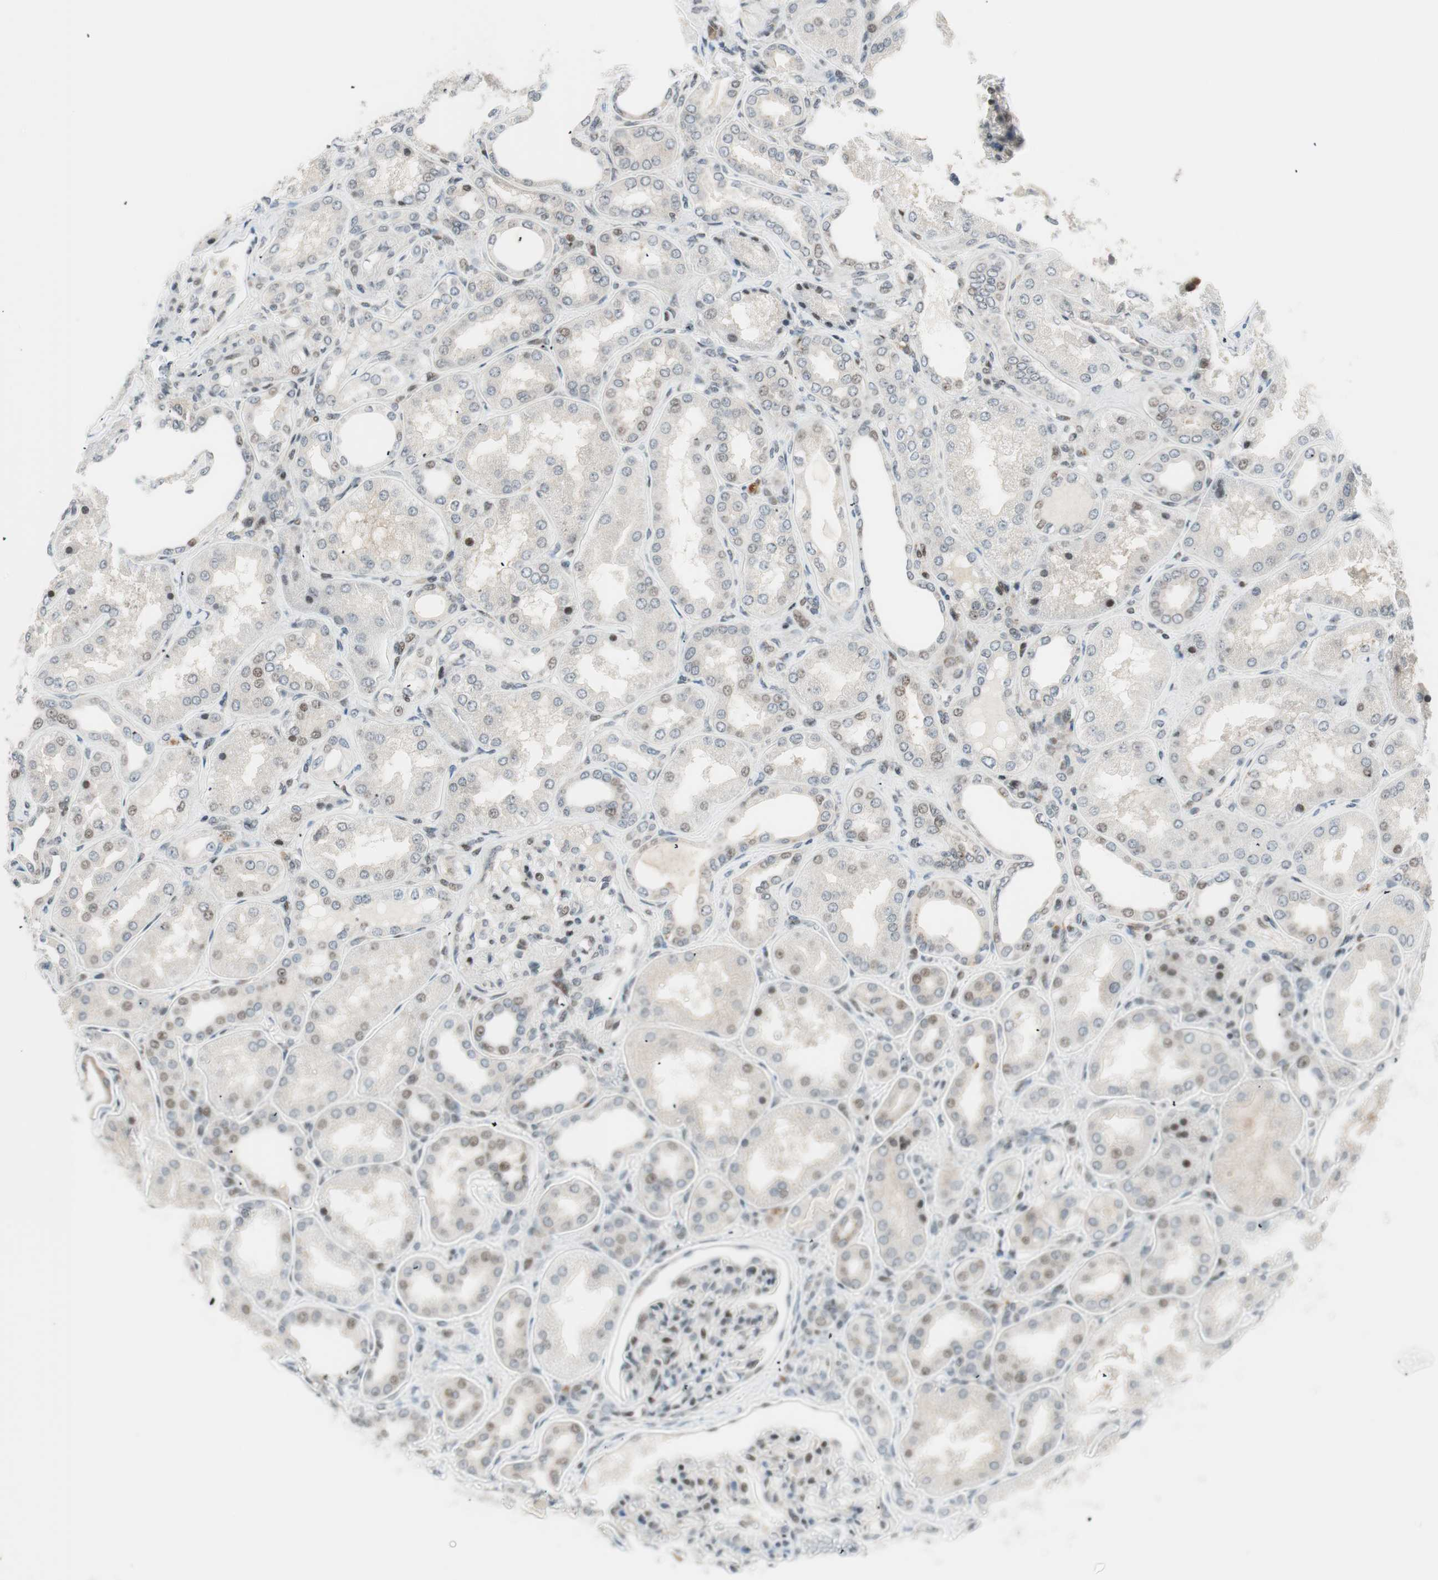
{"staining": {"intensity": "moderate", "quantity": "25%-75%", "location": "nuclear"}, "tissue": "kidney", "cell_type": "Cells in glomeruli", "image_type": "normal", "snomed": [{"axis": "morphology", "description": "Normal tissue, NOS"}, {"axis": "topography", "description": "Kidney"}], "caption": "Immunohistochemistry (IHC) of normal human kidney displays medium levels of moderate nuclear positivity in about 25%-75% of cells in glomeruli. Using DAB (3,3'-diaminobenzidine) (brown) and hematoxylin (blue) stains, captured at high magnification using brightfield microscopy.", "gene": "TPT1", "patient": {"sex": "female", "age": 56}}